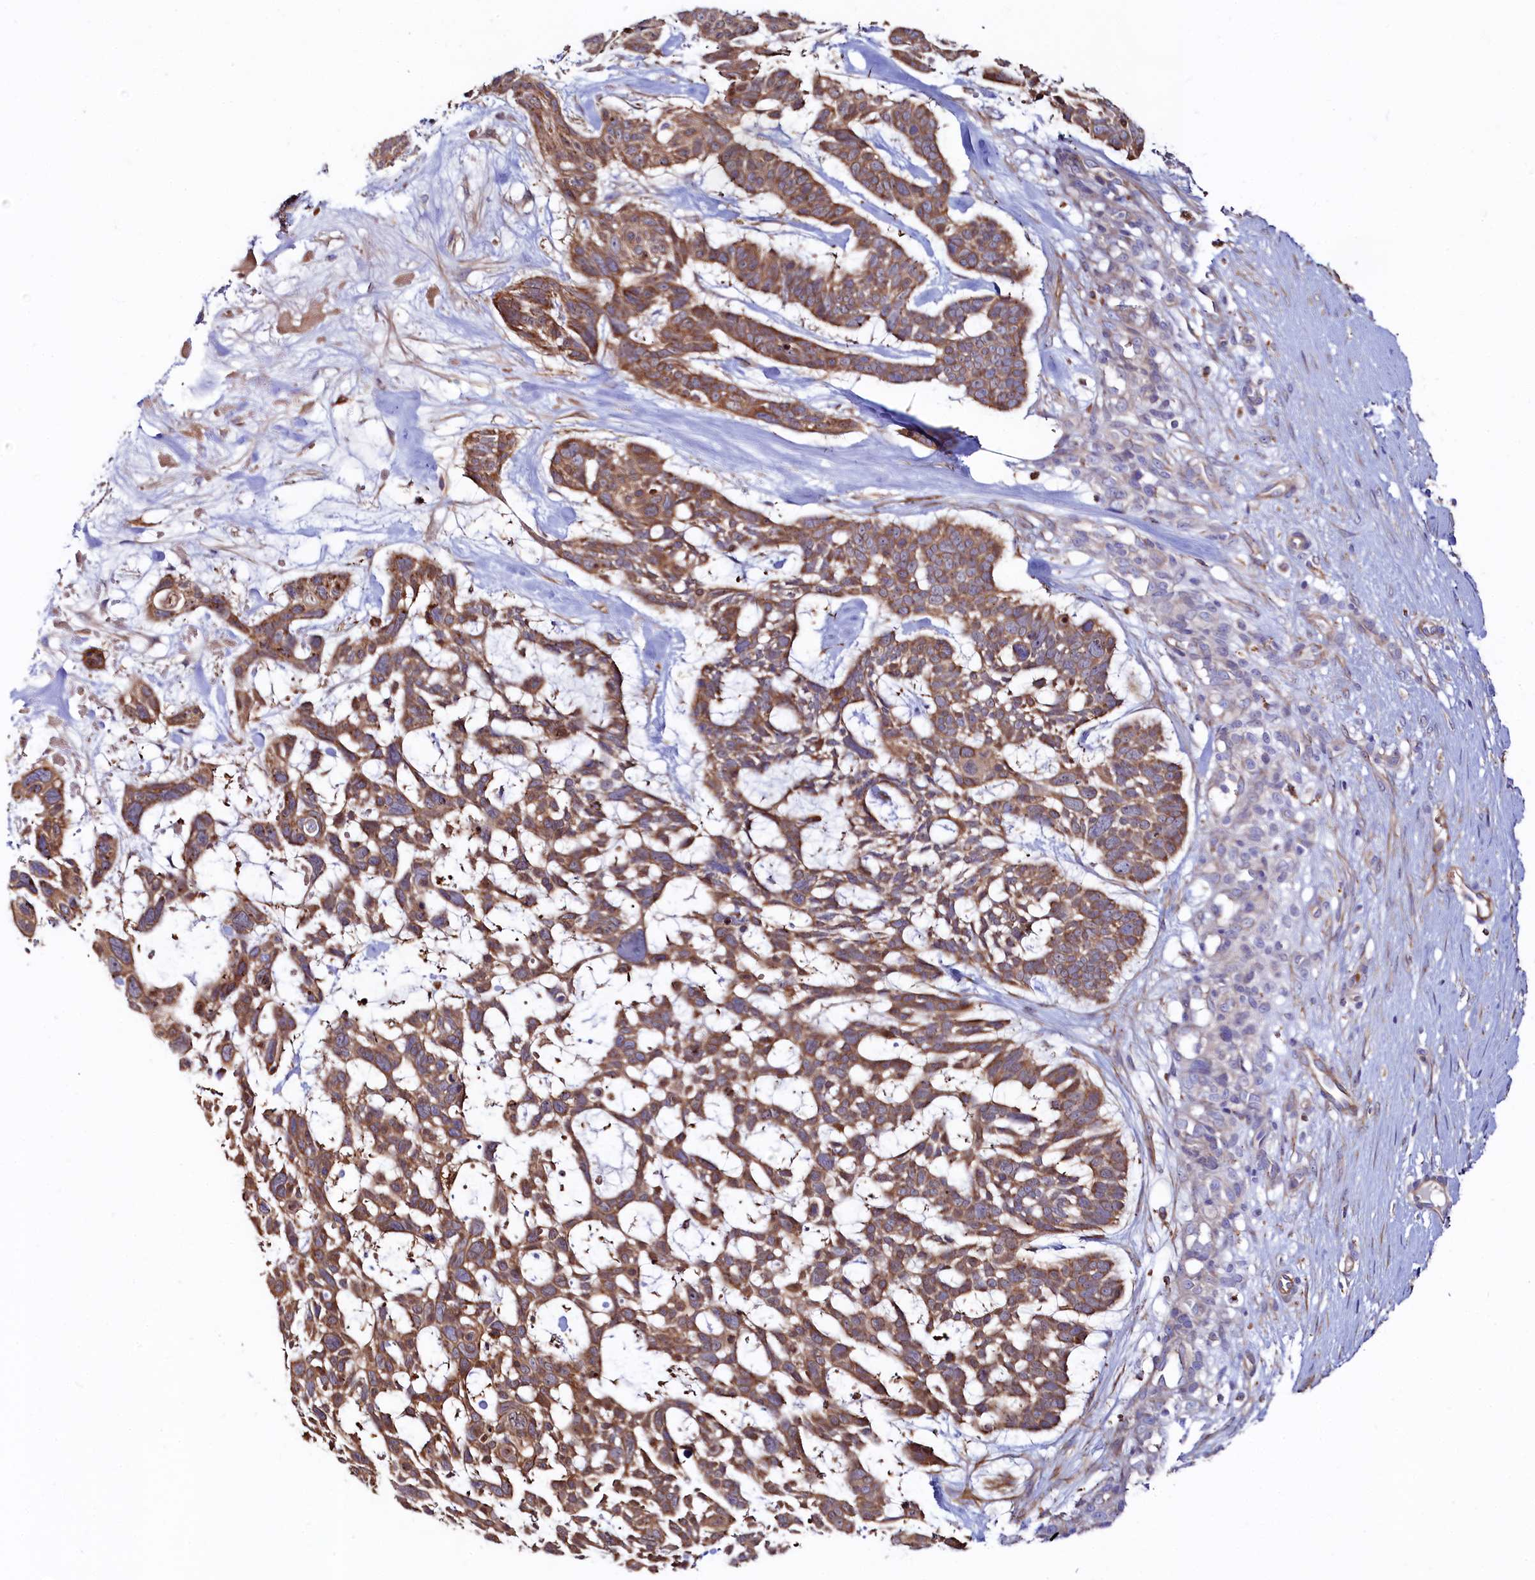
{"staining": {"intensity": "moderate", "quantity": ">75%", "location": "cytoplasmic/membranous"}, "tissue": "skin cancer", "cell_type": "Tumor cells", "image_type": "cancer", "snomed": [{"axis": "morphology", "description": "Basal cell carcinoma"}, {"axis": "topography", "description": "Skin"}], "caption": "There is medium levels of moderate cytoplasmic/membranous positivity in tumor cells of skin basal cell carcinoma, as demonstrated by immunohistochemical staining (brown color).", "gene": "ASTE1", "patient": {"sex": "male", "age": 88}}